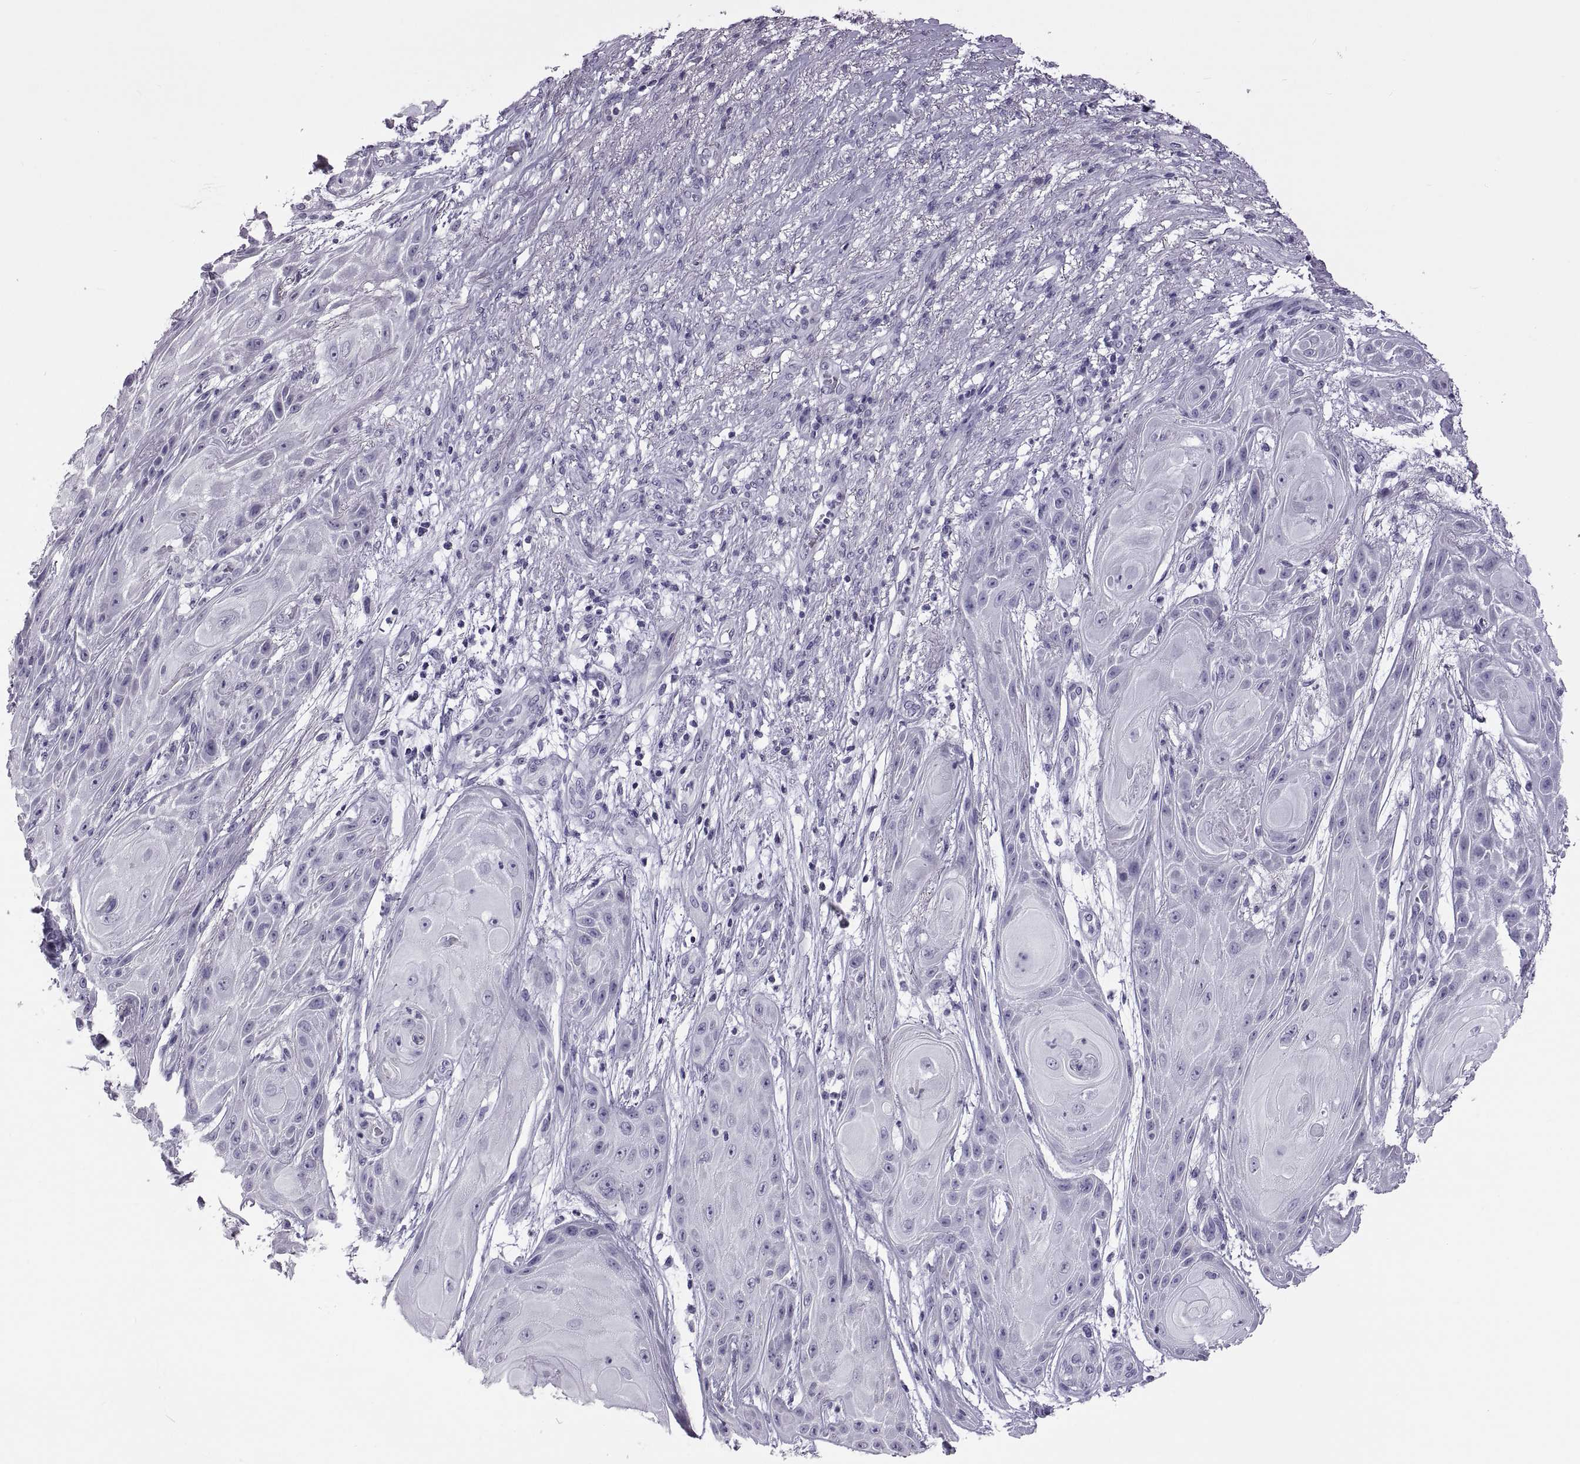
{"staining": {"intensity": "negative", "quantity": "none", "location": "none"}, "tissue": "skin cancer", "cell_type": "Tumor cells", "image_type": "cancer", "snomed": [{"axis": "morphology", "description": "Squamous cell carcinoma, NOS"}, {"axis": "topography", "description": "Skin"}], "caption": "Skin cancer (squamous cell carcinoma) was stained to show a protein in brown. There is no significant expression in tumor cells. Brightfield microscopy of IHC stained with DAB (3,3'-diaminobenzidine) (brown) and hematoxylin (blue), captured at high magnification.", "gene": "RDM1", "patient": {"sex": "male", "age": 62}}